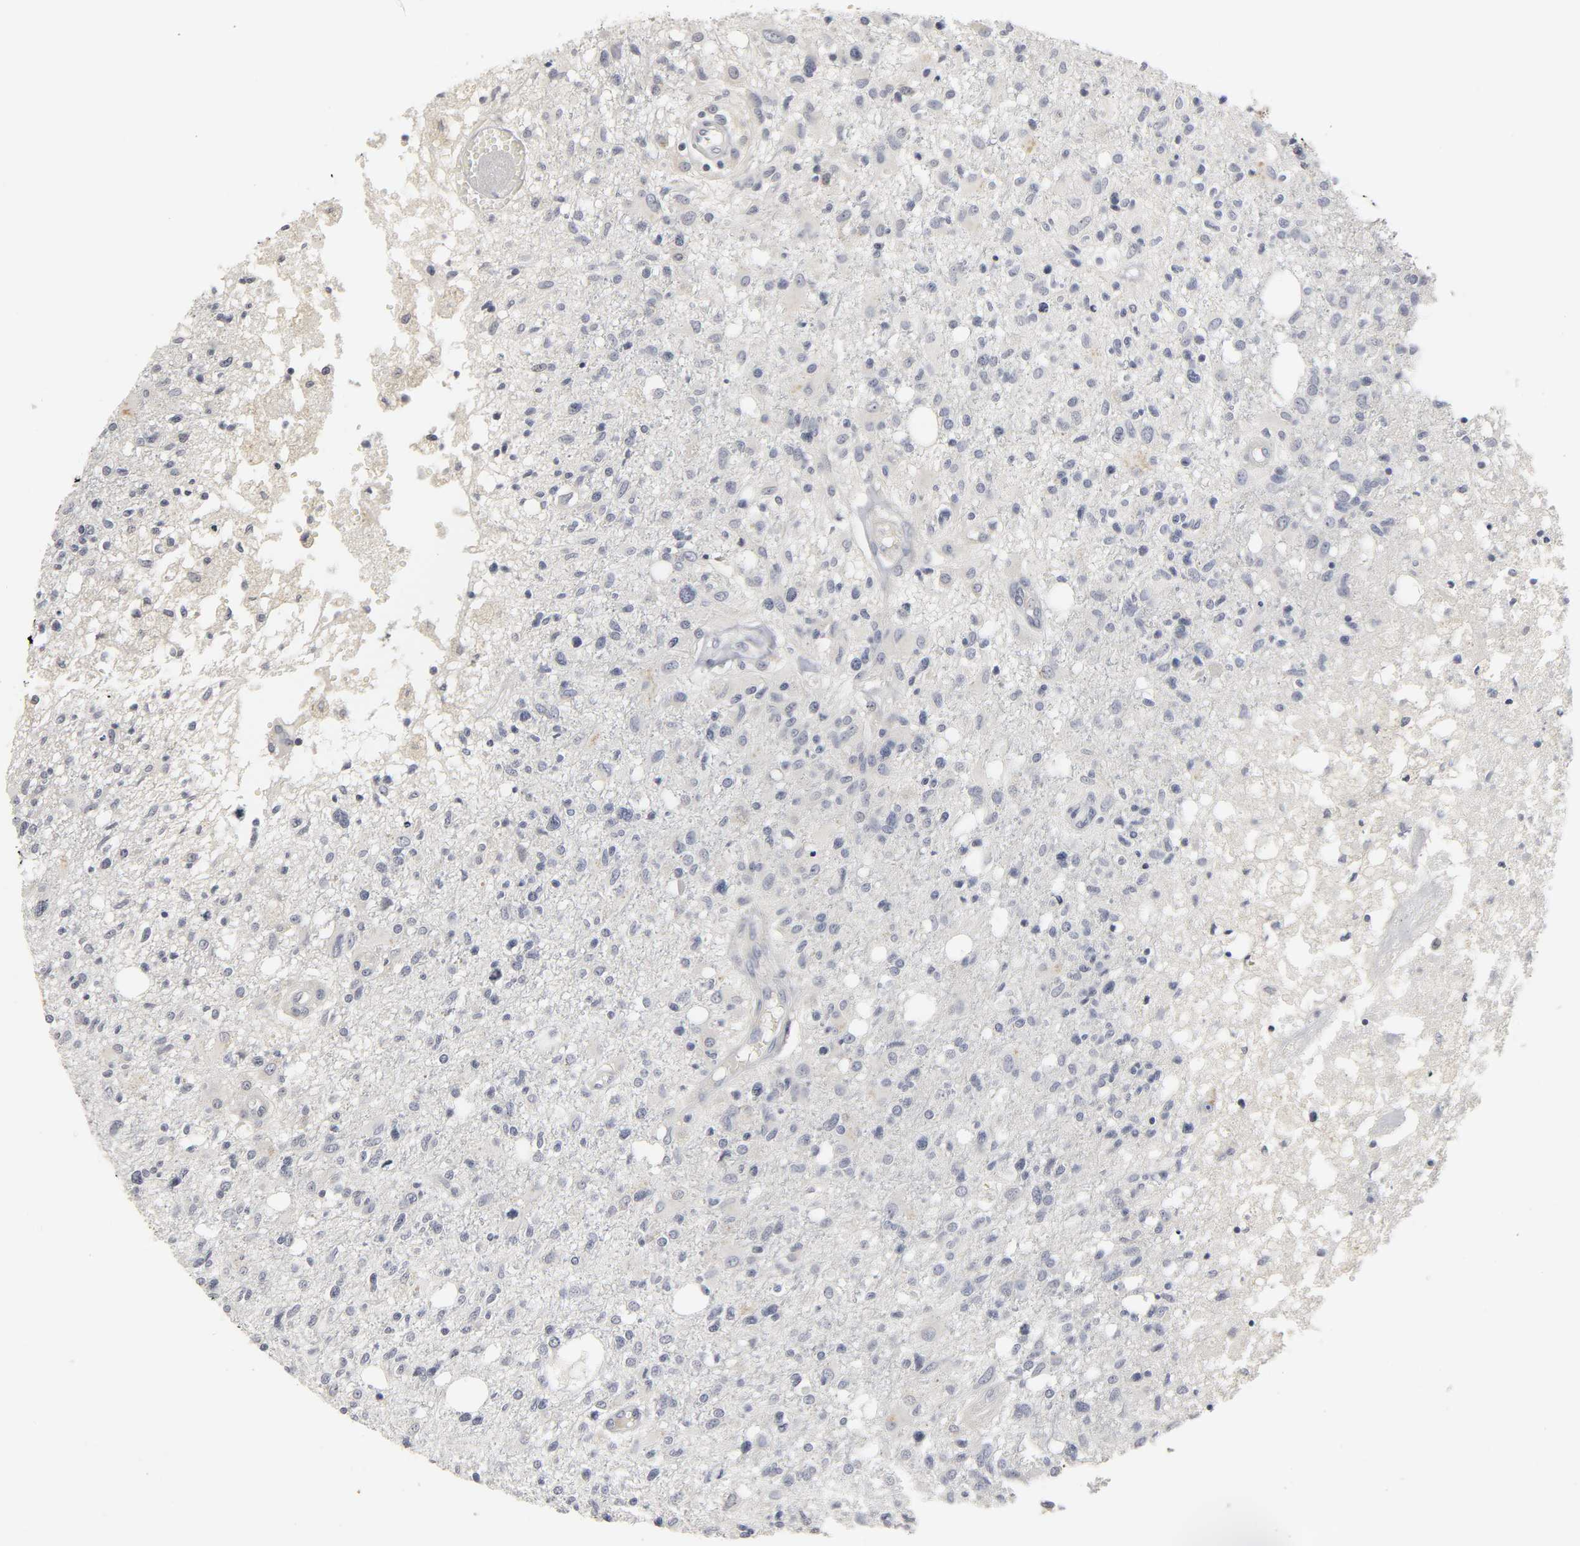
{"staining": {"intensity": "negative", "quantity": "none", "location": "none"}, "tissue": "glioma", "cell_type": "Tumor cells", "image_type": "cancer", "snomed": [{"axis": "morphology", "description": "Glioma, malignant, High grade"}, {"axis": "topography", "description": "Cerebral cortex"}], "caption": "Immunohistochemistry (IHC) image of neoplastic tissue: glioma stained with DAB (3,3'-diaminobenzidine) displays no significant protein positivity in tumor cells. The staining was performed using DAB to visualize the protein expression in brown, while the nuclei were stained in blue with hematoxylin (Magnification: 20x).", "gene": "TCAP", "patient": {"sex": "male", "age": 76}}